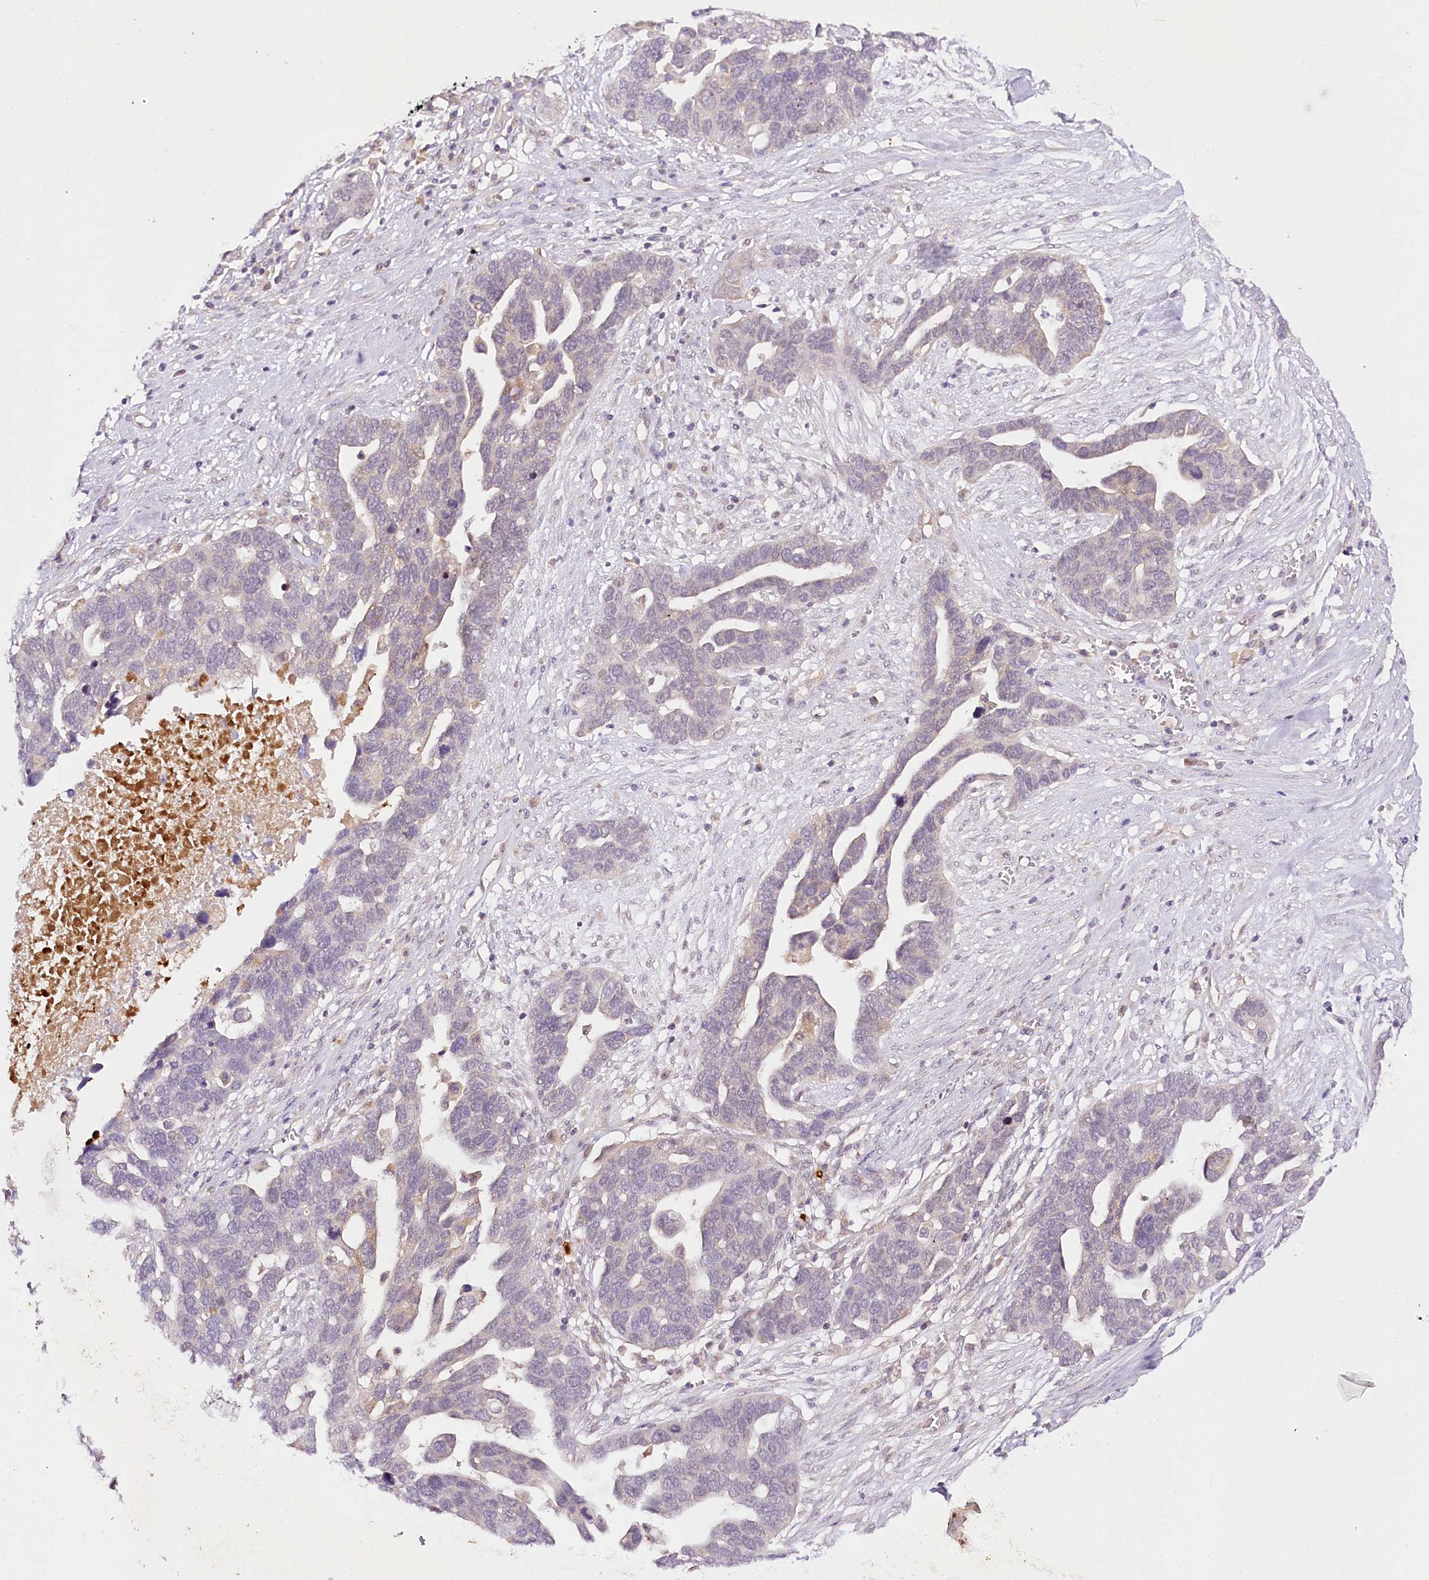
{"staining": {"intensity": "negative", "quantity": "none", "location": "none"}, "tissue": "ovarian cancer", "cell_type": "Tumor cells", "image_type": "cancer", "snomed": [{"axis": "morphology", "description": "Cystadenocarcinoma, serous, NOS"}, {"axis": "topography", "description": "Ovary"}], "caption": "Immunohistochemistry image of human ovarian cancer stained for a protein (brown), which reveals no staining in tumor cells. Nuclei are stained in blue.", "gene": "VWA5A", "patient": {"sex": "female", "age": 54}}